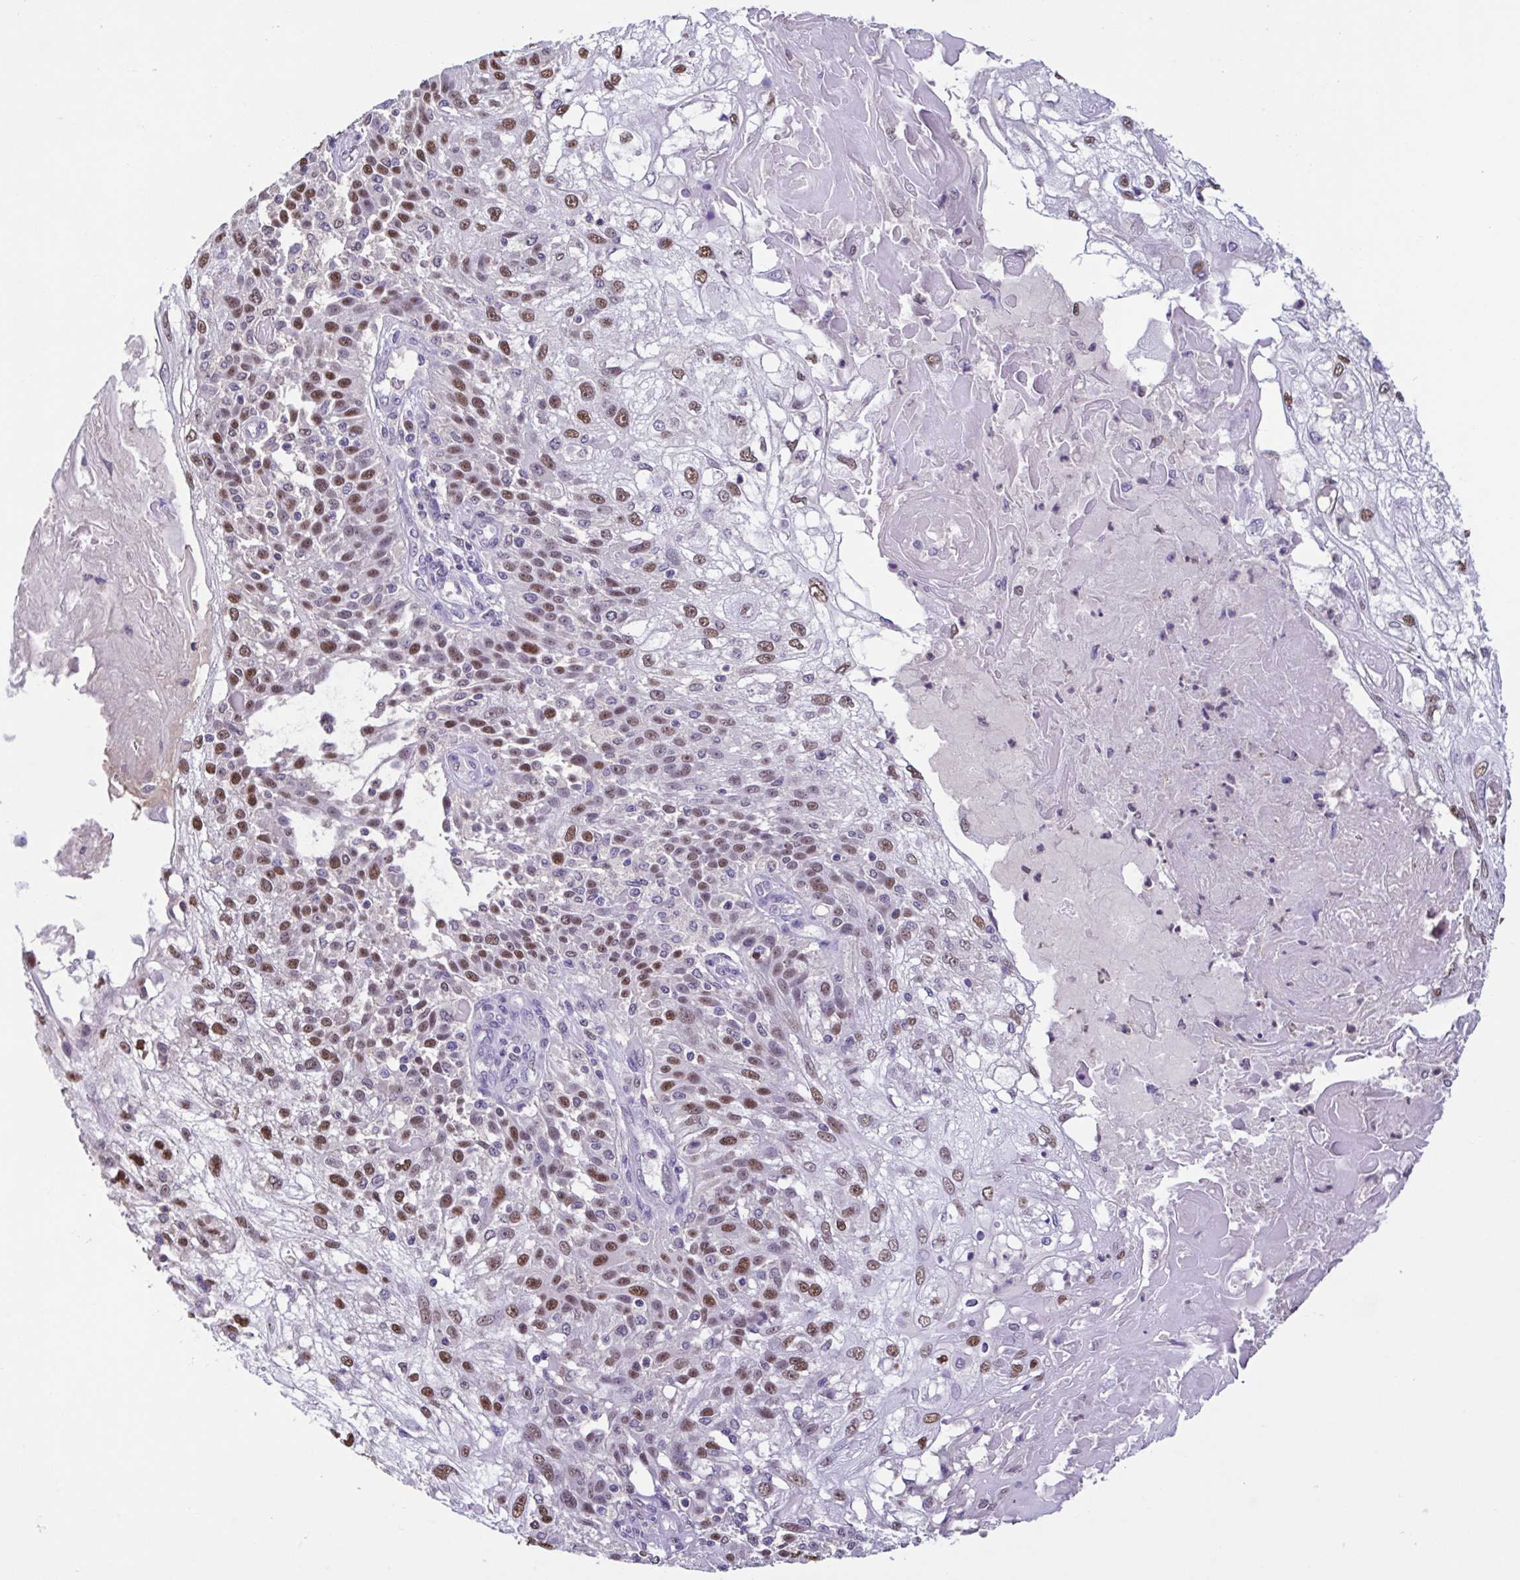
{"staining": {"intensity": "moderate", "quantity": ">75%", "location": "nuclear"}, "tissue": "skin cancer", "cell_type": "Tumor cells", "image_type": "cancer", "snomed": [{"axis": "morphology", "description": "Normal tissue, NOS"}, {"axis": "morphology", "description": "Squamous cell carcinoma, NOS"}, {"axis": "topography", "description": "Skin"}], "caption": "A brown stain highlights moderate nuclear positivity of a protein in human skin cancer (squamous cell carcinoma) tumor cells. (DAB IHC, brown staining for protein, blue staining for nuclei).", "gene": "ACTRT3", "patient": {"sex": "female", "age": 83}}